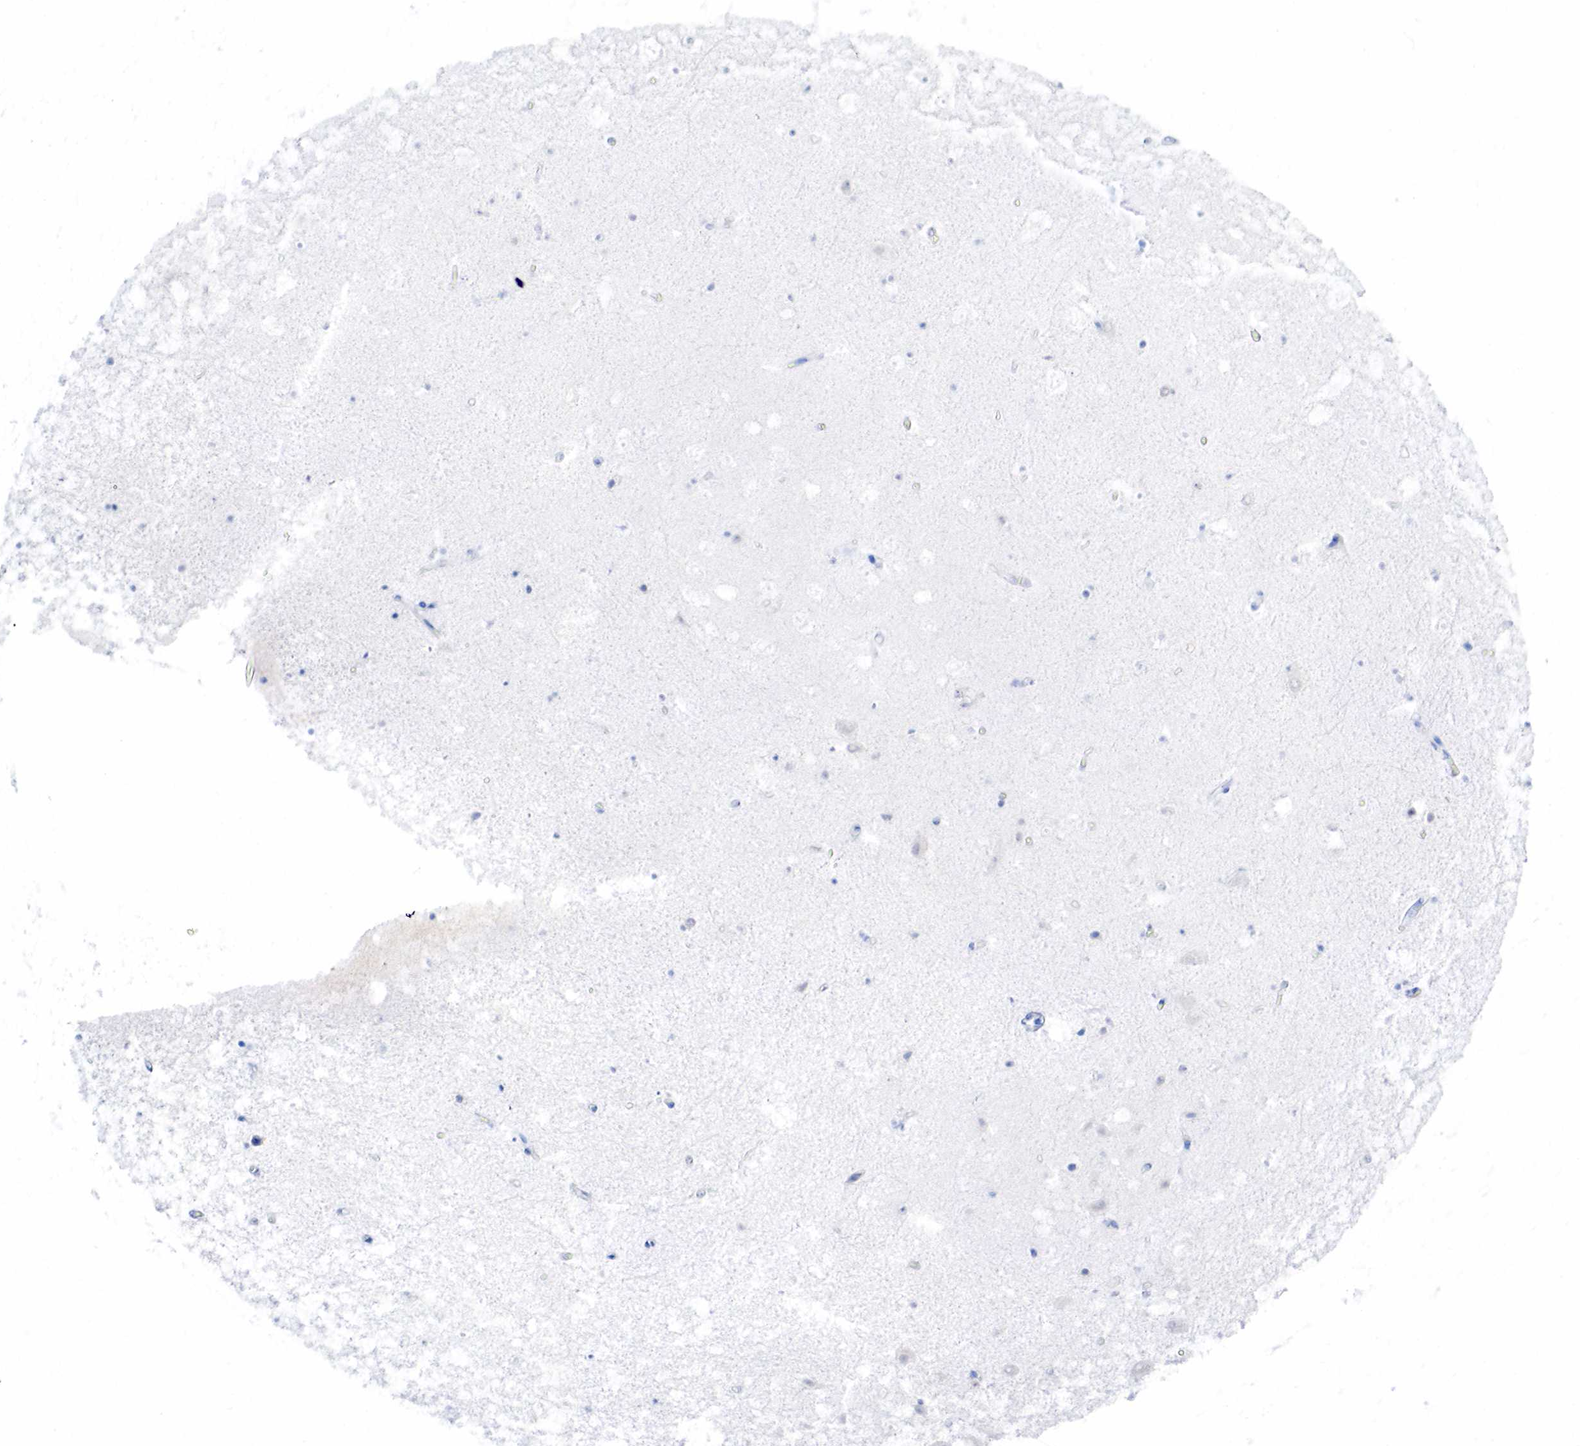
{"staining": {"intensity": "negative", "quantity": "none", "location": "none"}, "tissue": "hippocampus", "cell_type": "Glial cells", "image_type": "normal", "snomed": [{"axis": "morphology", "description": "Normal tissue, NOS"}, {"axis": "topography", "description": "Hippocampus"}], "caption": "This is a photomicrograph of immunohistochemistry (IHC) staining of benign hippocampus, which shows no positivity in glial cells.", "gene": "KRT18", "patient": {"sex": "male", "age": 45}}